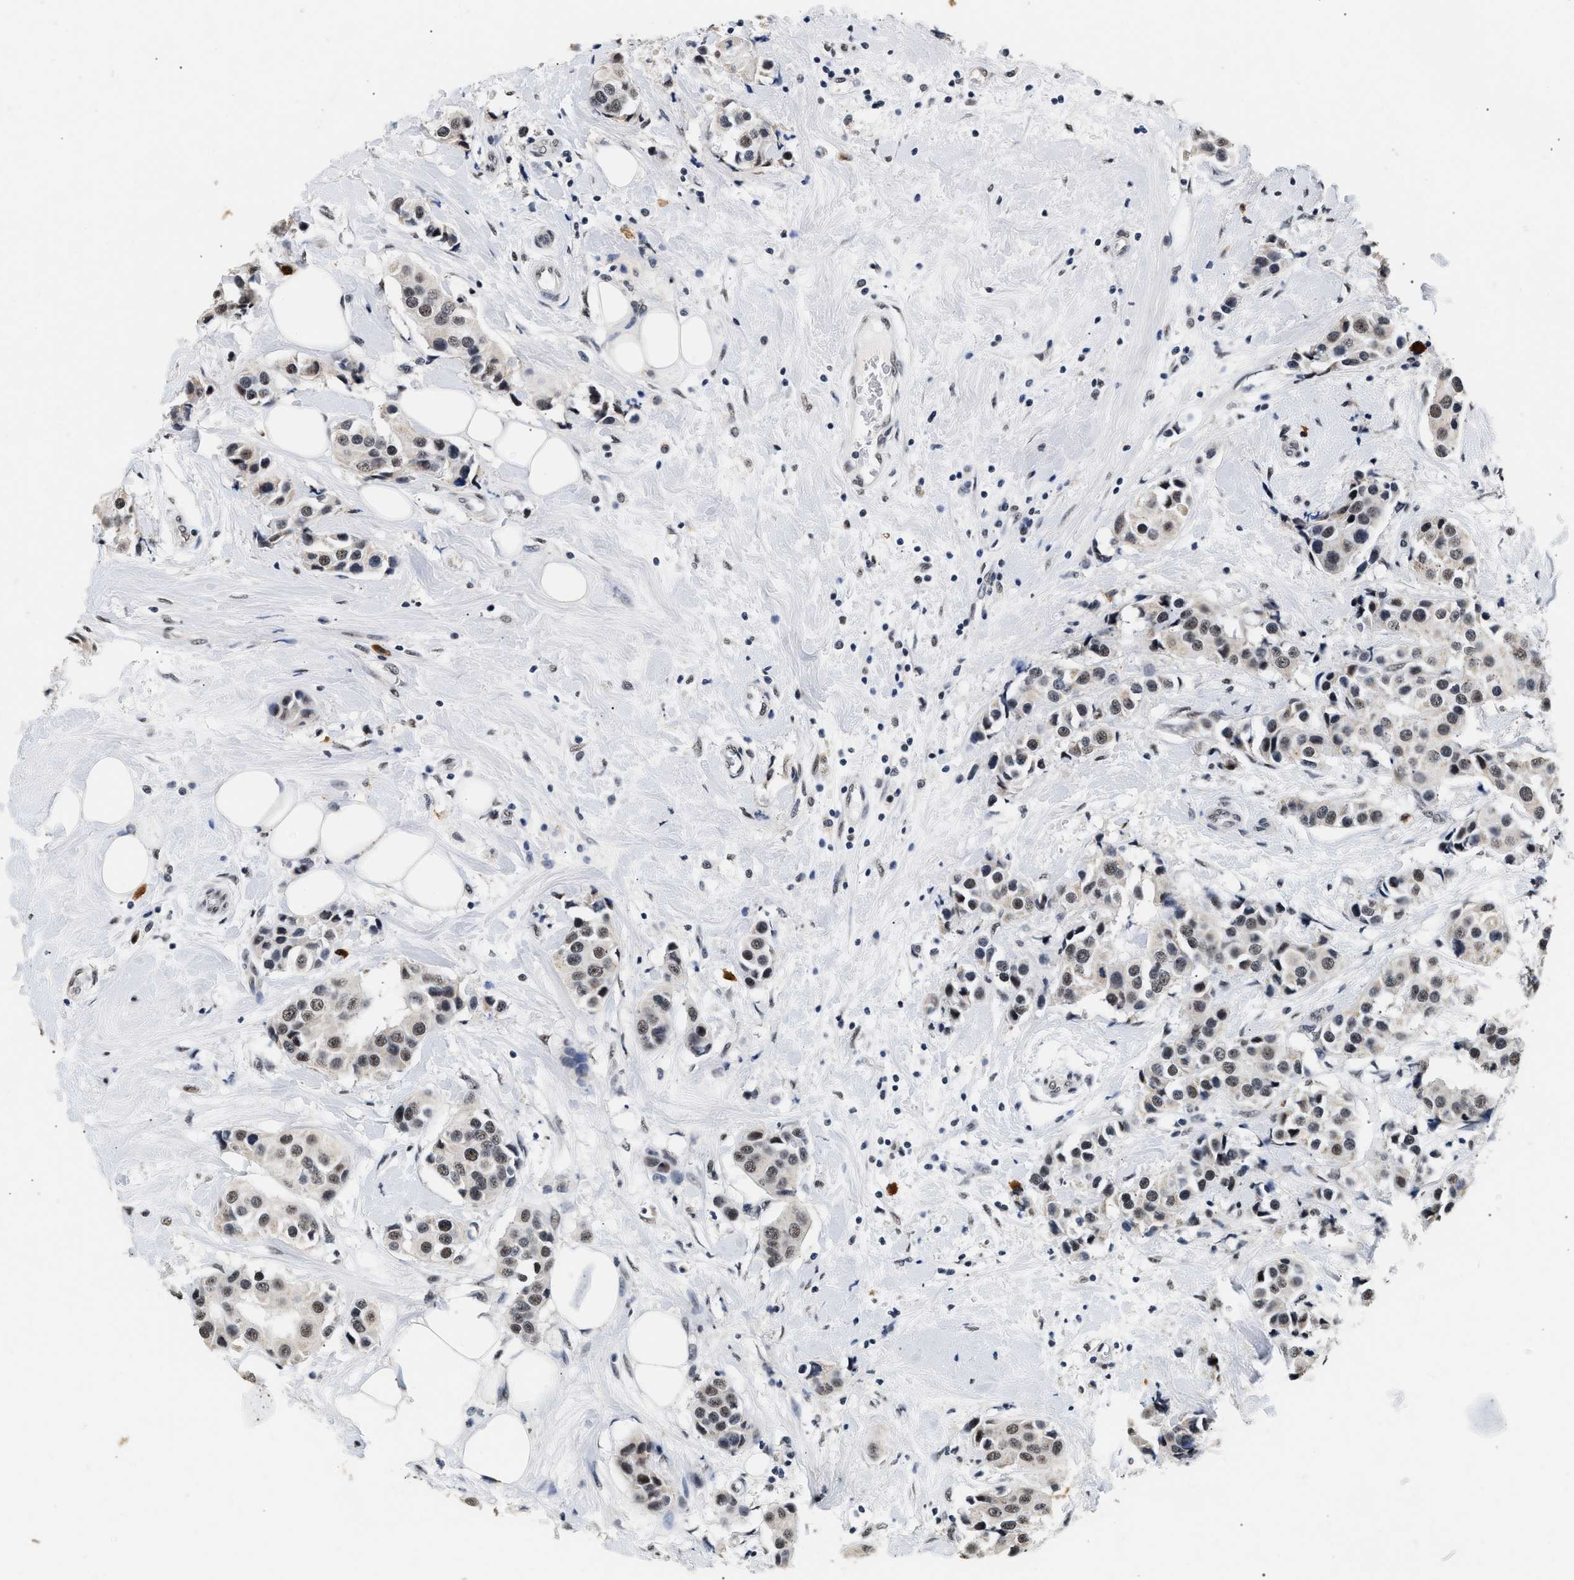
{"staining": {"intensity": "weak", "quantity": "25%-75%", "location": "nuclear"}, "tissue": "breast cancer", "cell_type": "Tumor cells", "image_type": "cancer", "snomed": [{"axis": "morphology", "description": "Normal tissue, NOS"}, {"axis": "morphology", "description": "Duct carcinoma"}, {"axis": "topography", "description": "Breast"}], "caption": "An image of breast cancer (invasive ductal carcinoma) stained for a protein shows weak nuclear brown staining in tumor cells. Nuclei are stained in blue.", "gene": "THOC1", "patient": {"sex": "female", "age": 39}}